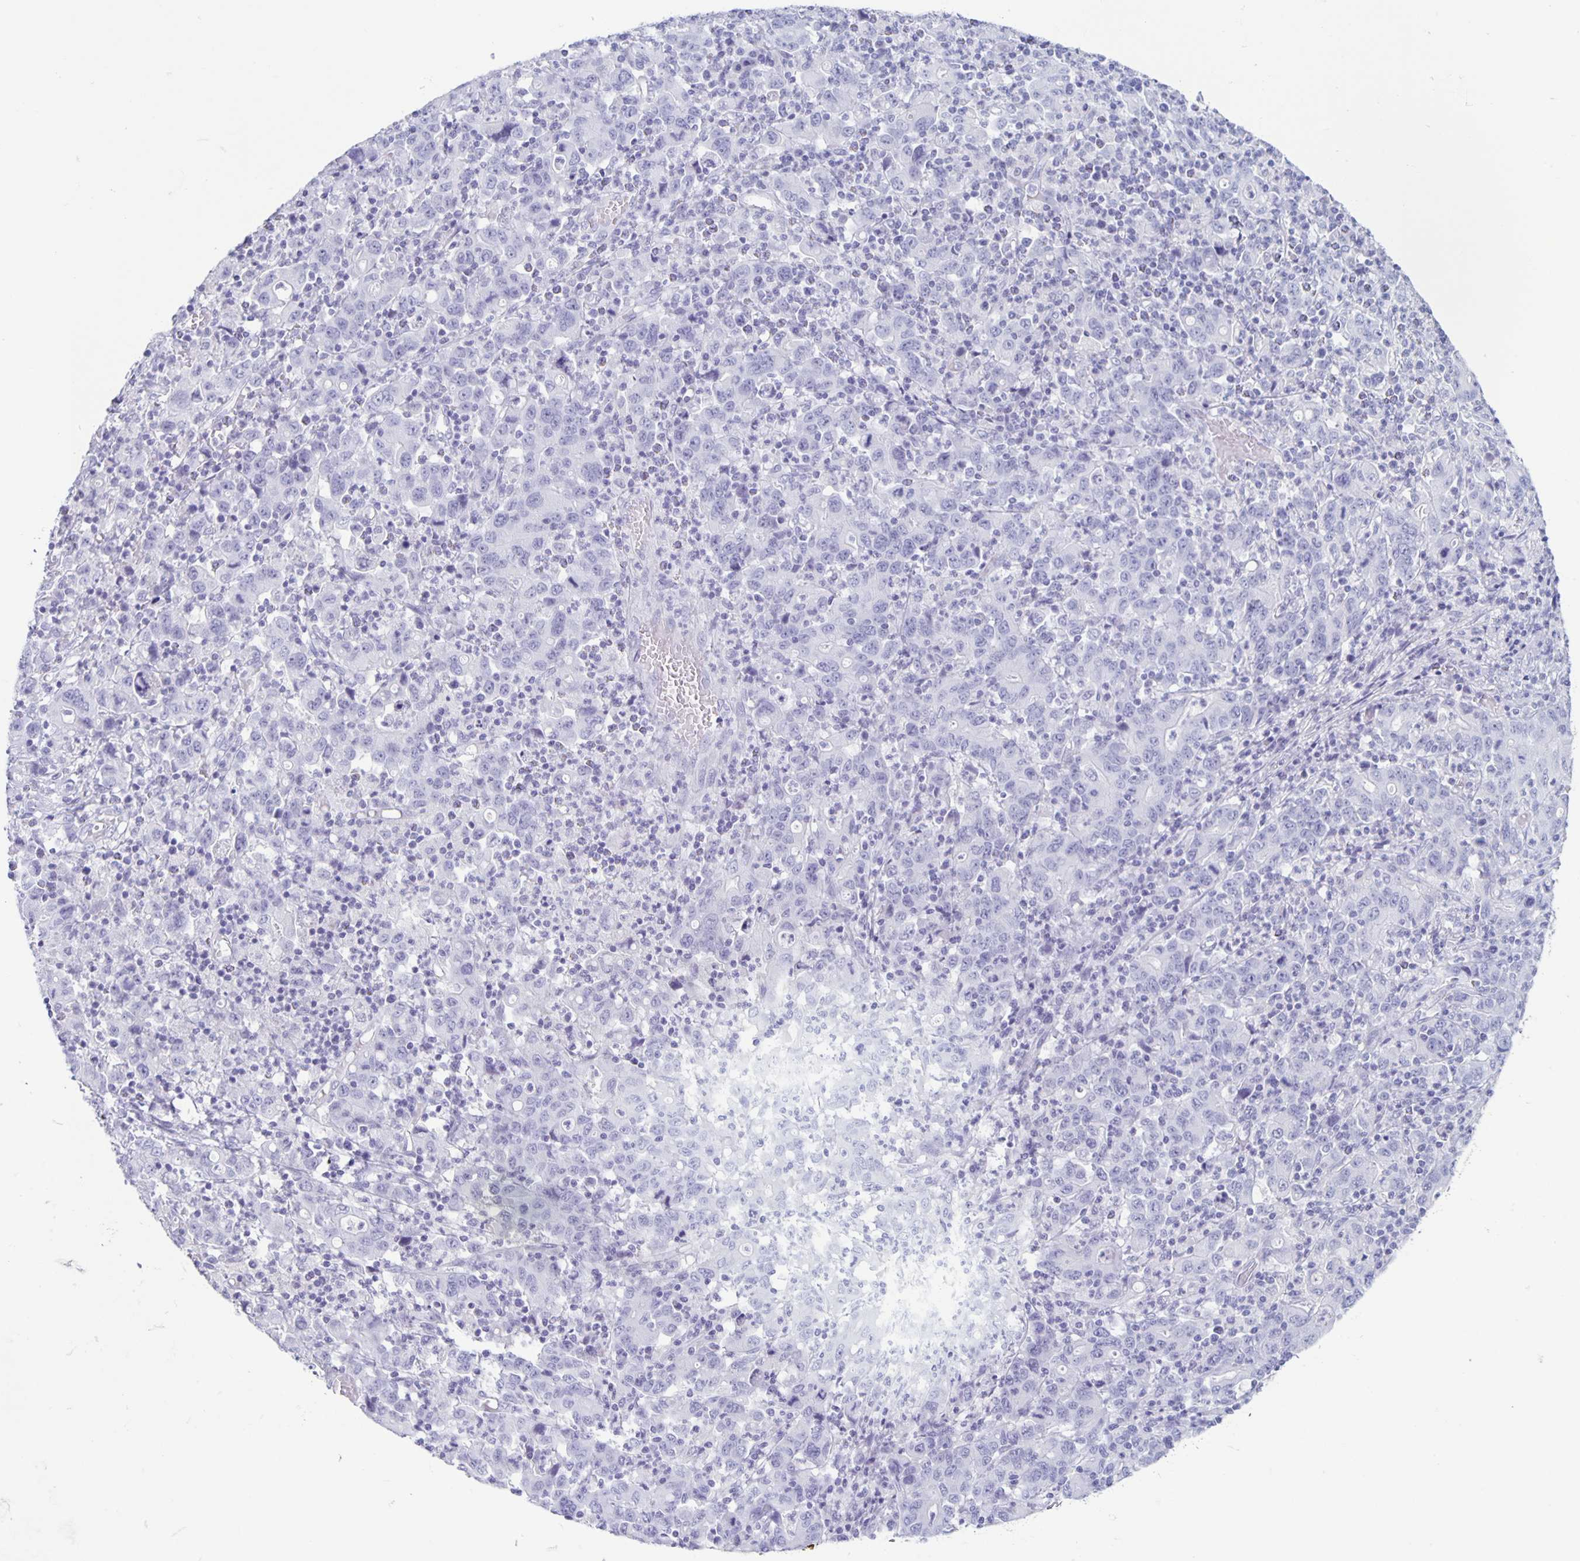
{"staining": {"intensity": "negative", "quantity": "none", "location": "none"}, "tissue": "stomach cancer", "cell_type": "Tumor cells", "image_type": "cancer", "snomed": [{"axis": "morphology", "description": "Adenocarcinoma, NOS"}, {"axis": "topography", "description": "Stomach, upper"}], "caption": "Immunohistochemistry (IHC) of stomach cancer demonstrates no staining in tumor cells. The staining is performed using DAB brown chromogen with nuclei counter-stained in using hematoxylin.", "gene": "CT45A5", "patient": {"sex": "male", "age": 69}}